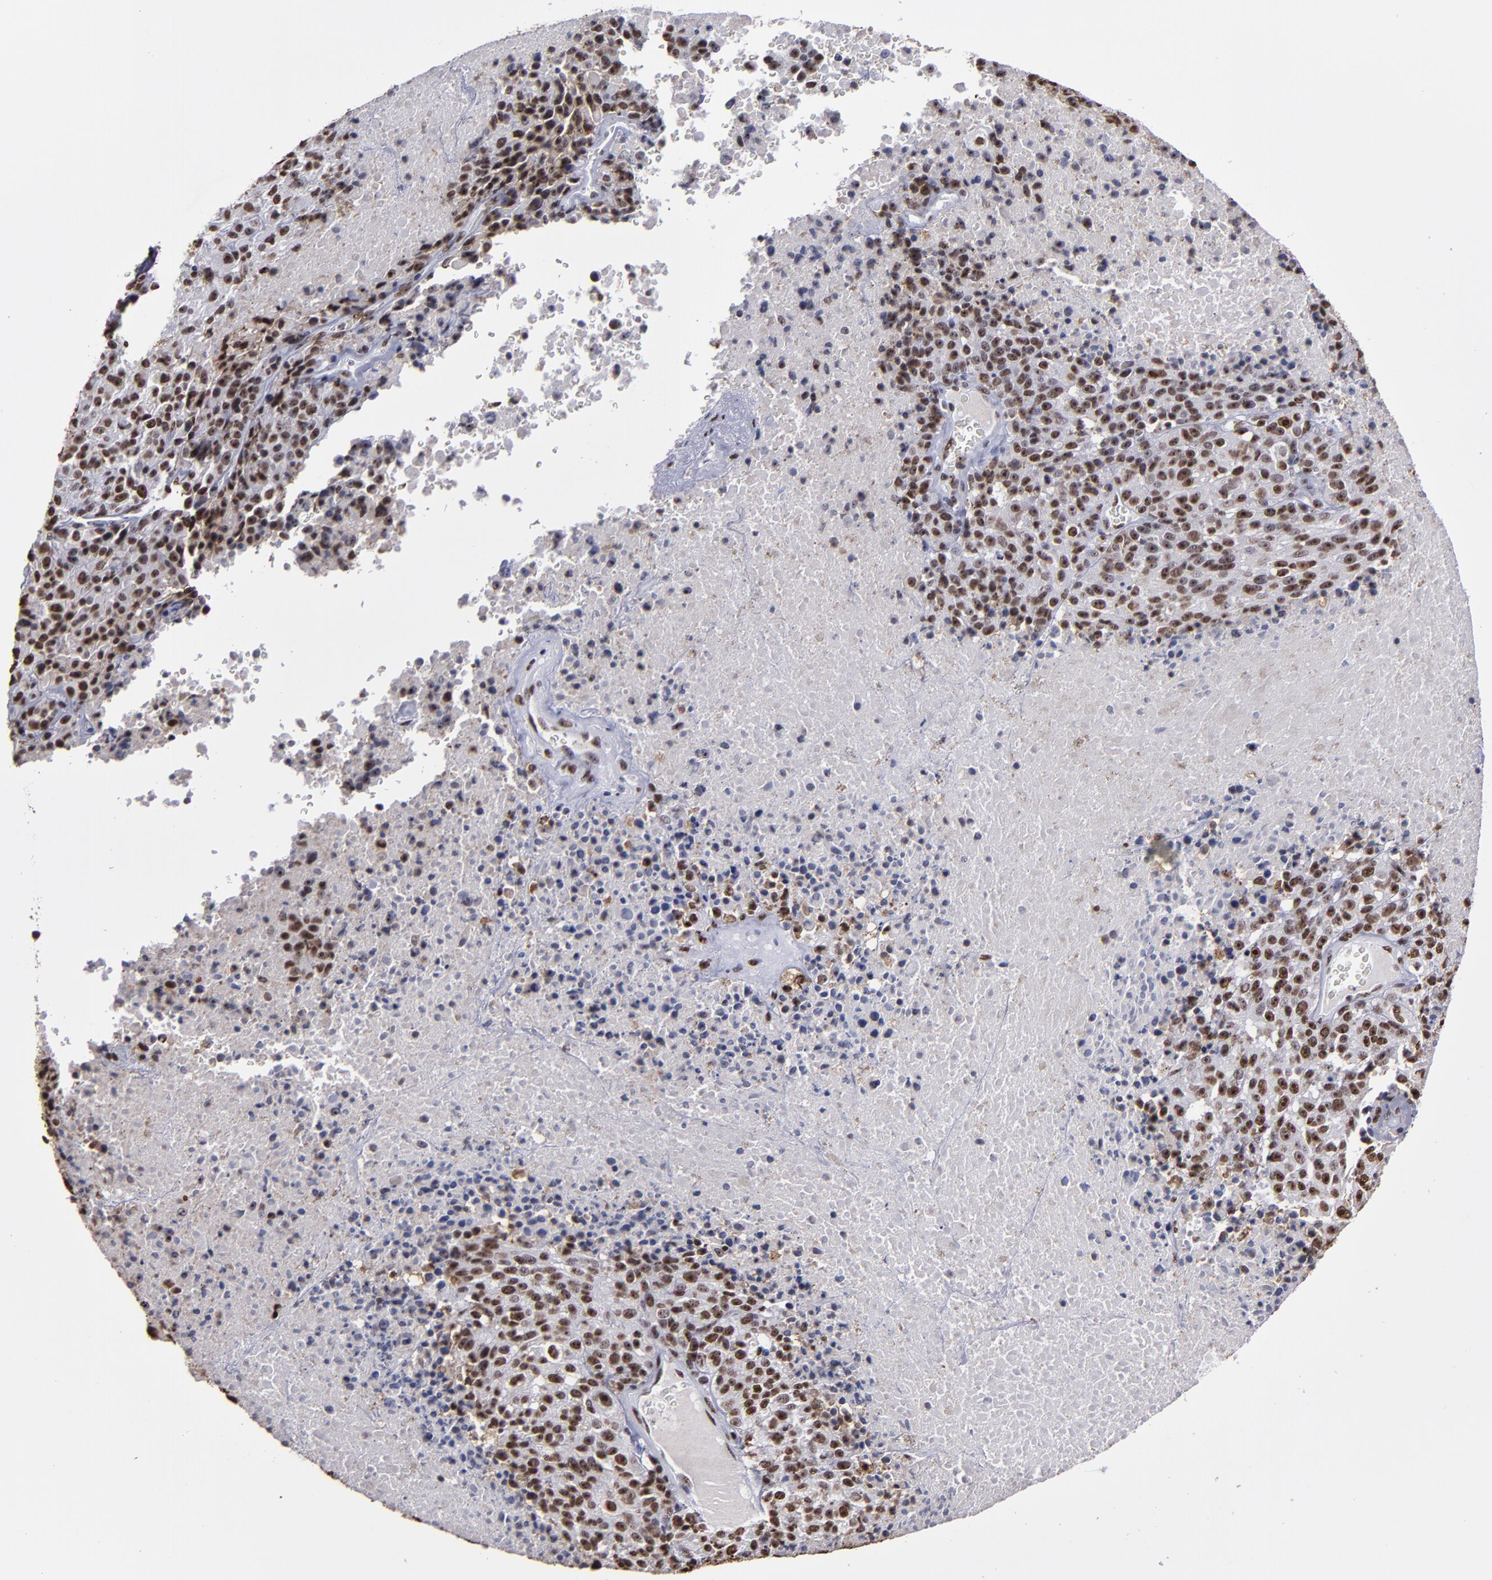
{"staining": {"intensity": "strong", "quantity": ">75%", "location": "nuclear"}, "tissue": "melanoma", "cell_type": "Tumor cells", "image_type": "cancer", "snomed": [{"axis": "morphology", "description": "Malignant melanoma, Metastatic site"}, {"axis": "topography", "description": "Cerebral cortex"}], "caption": "Protein analysis of melanoma tissue reveals strong nuclear expression in approximately >75% of tumor cells.", "gene": "HNRNPA2B1", "patient": {"sex": "female", "age": 52}}